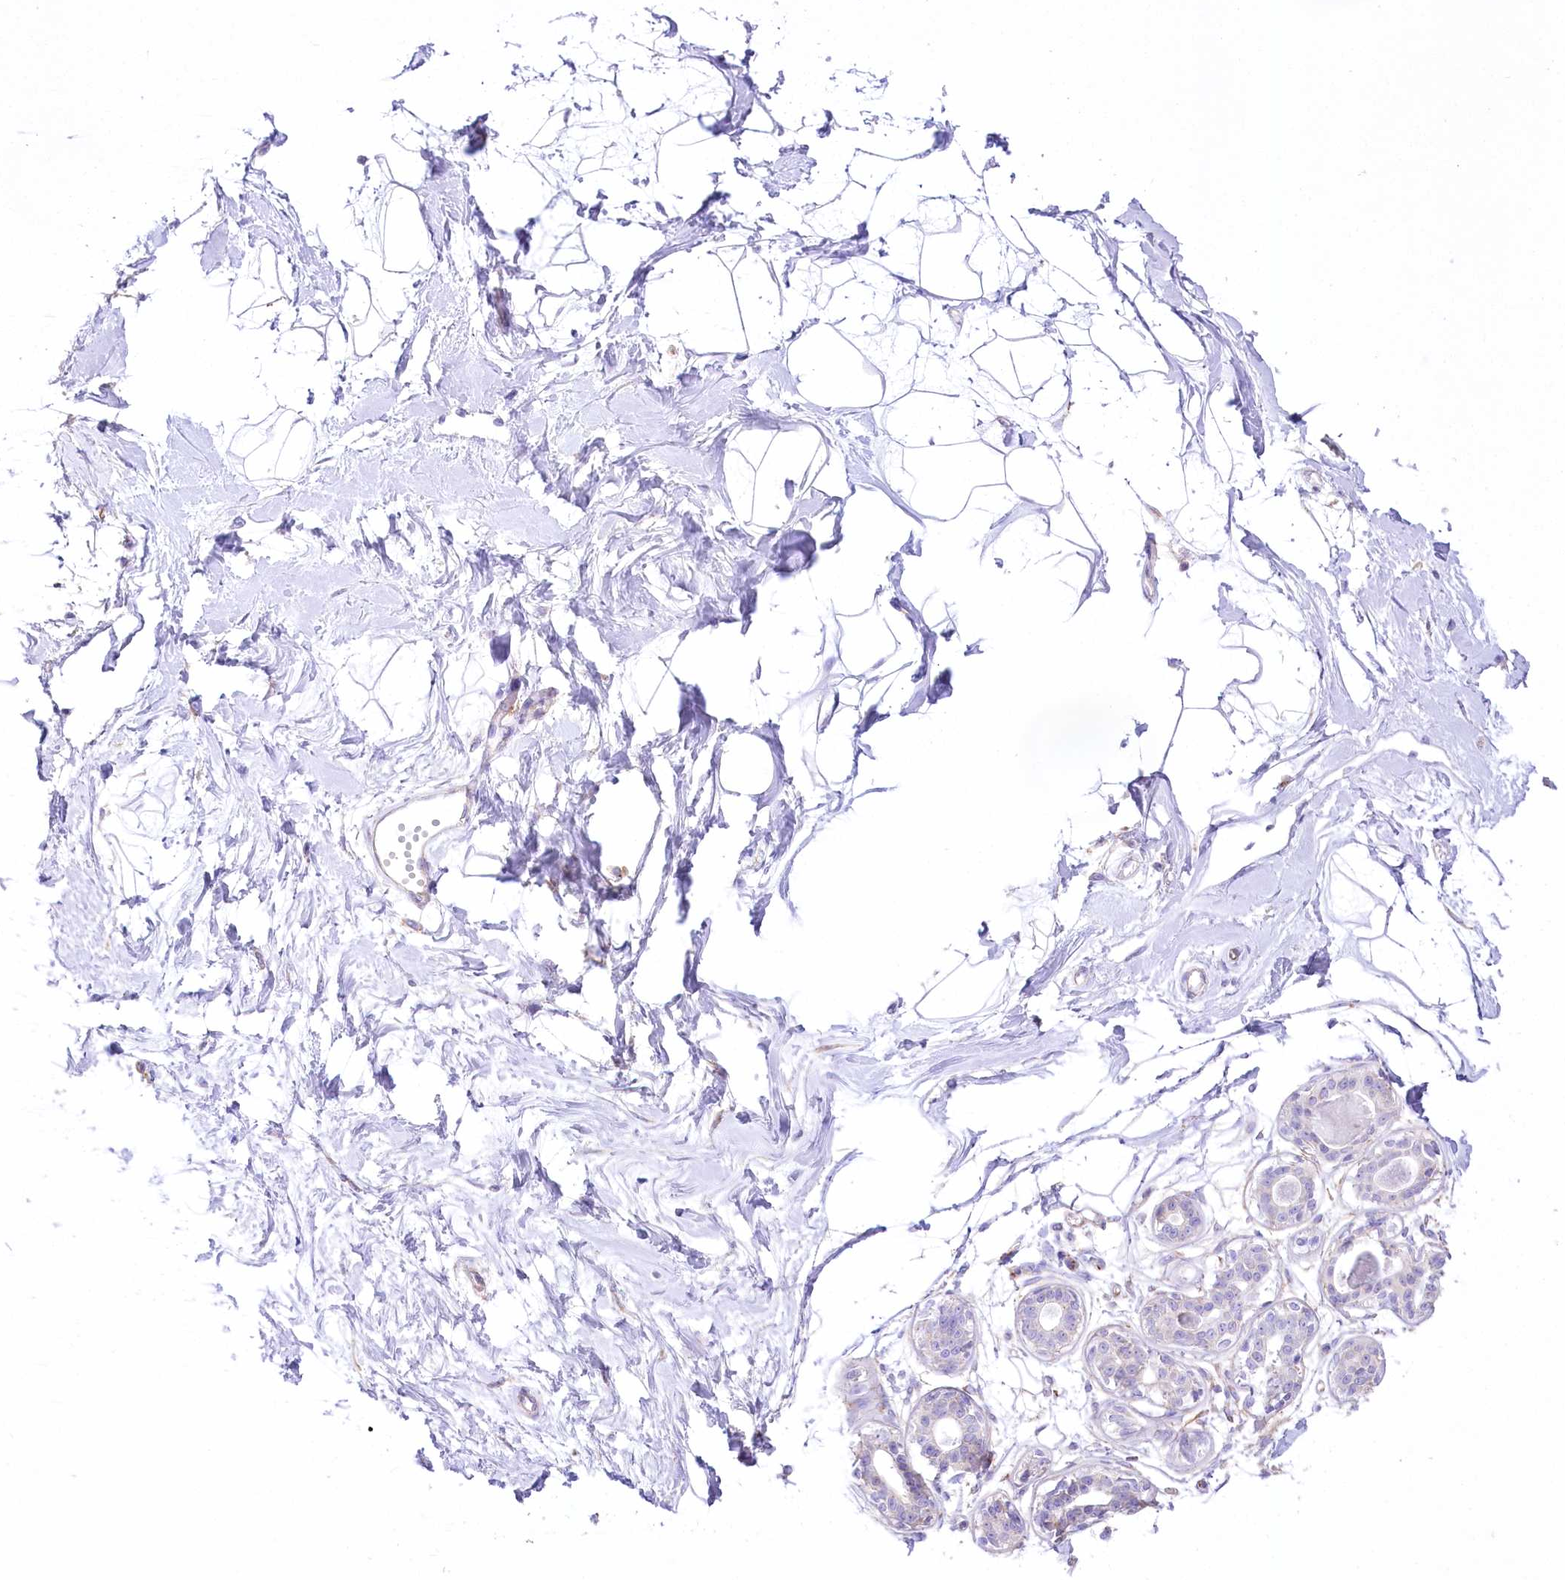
{"staining": {"intensity": "negative", "quantity": "none", "location": "none"}, "tissue": "breast", "cell_type": "Adipocytes", "image_type": "normal", "snomed": [{"axis": "morphology", "description": "Normal tissue, NOS"}, {"axis": "topography", "description": "Breast"}], "caption": "The photomicrograph demonstrates no staining of adipocytes in benign breast.", "gene": "FAM216A", "patient": {"sex": "female", "age": 45}}